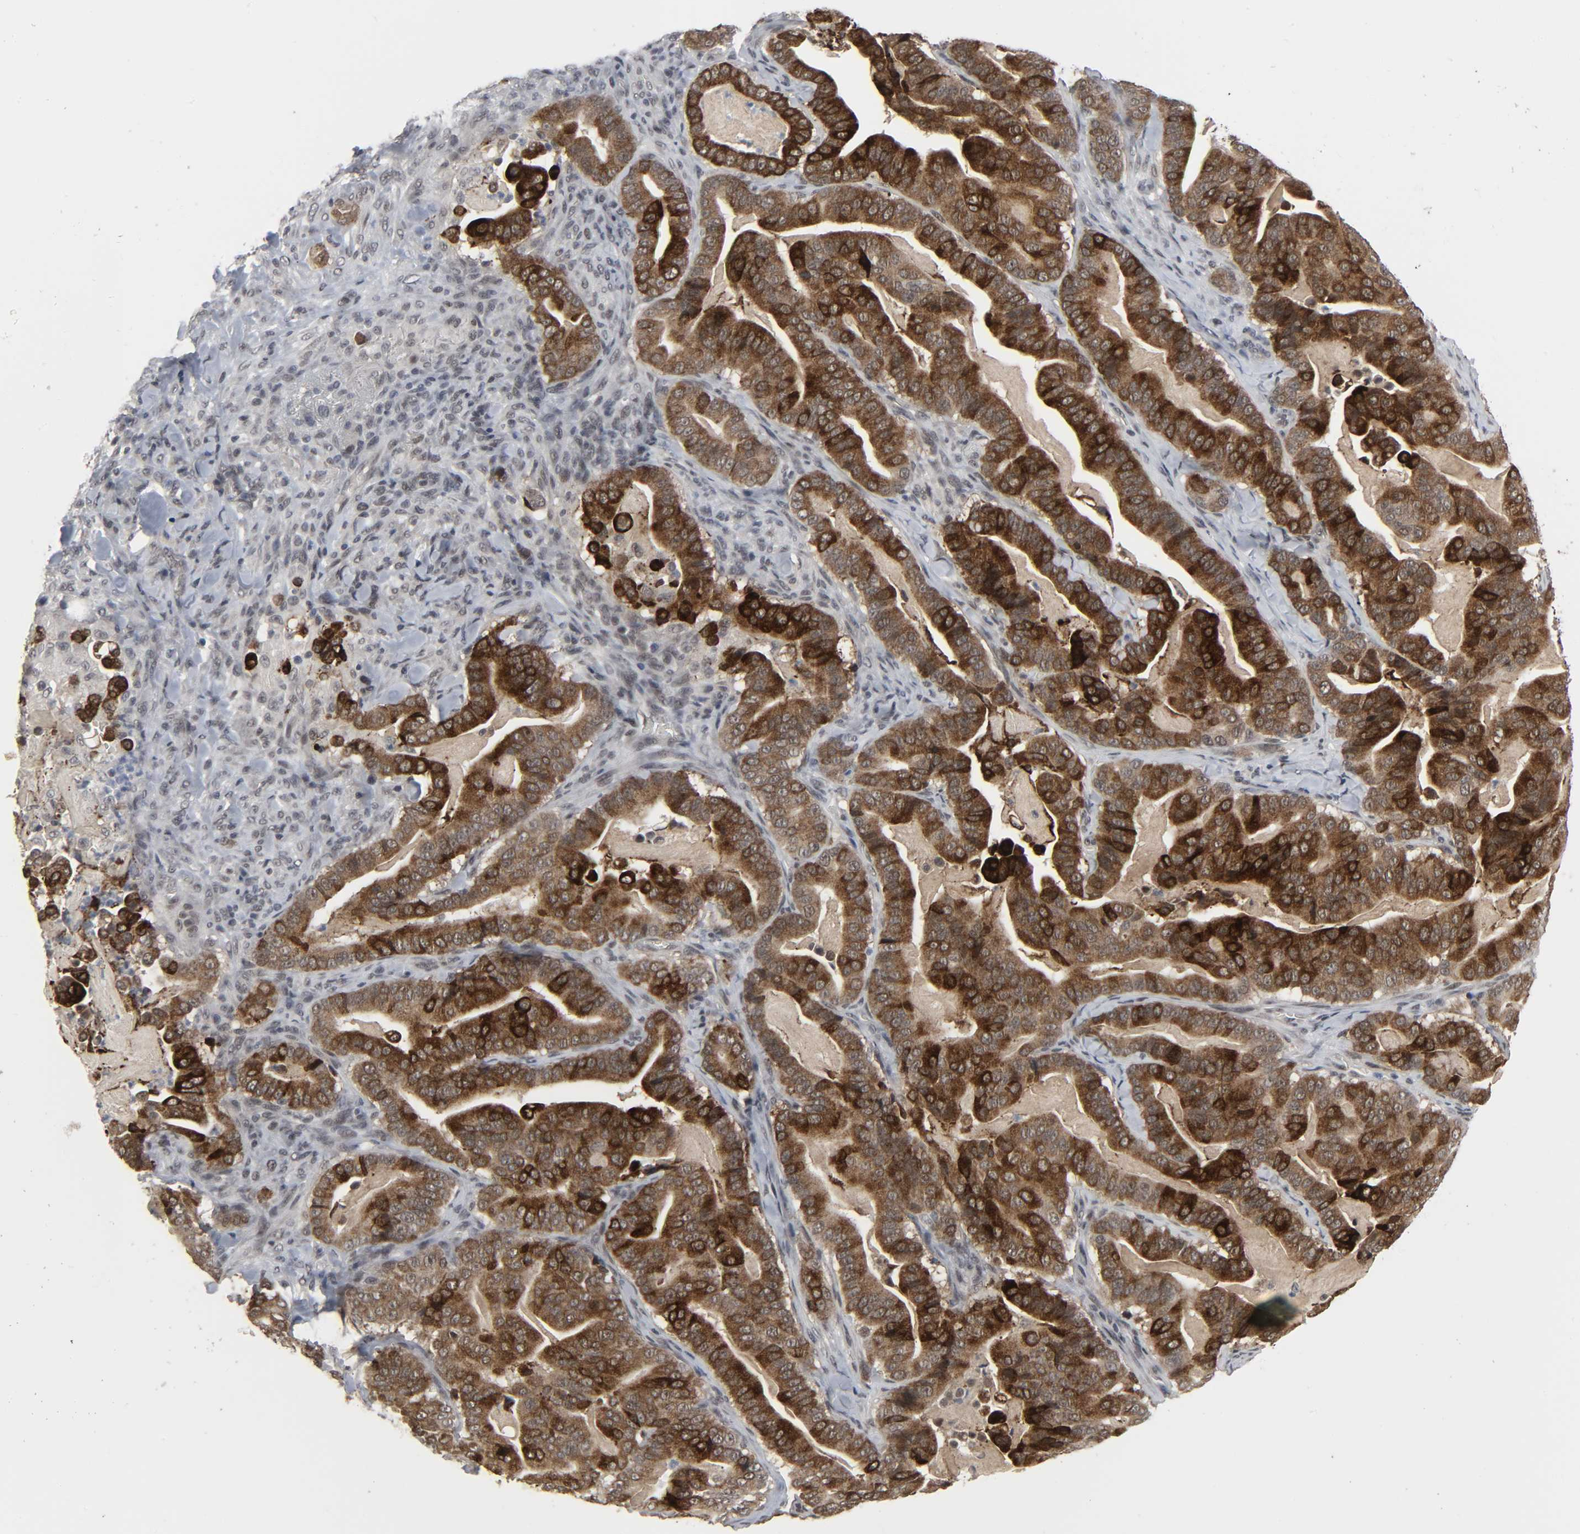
{"staining": {"intensity": "strong", "quantity": ">75%", "location": "cytoplasmic/membranous"}, "tissue": "pancreatic cancer", "cell_type": "Tumor cells", "image_type": "cancer", "snomed": [{"axis": "morphology", "description": "Adenocarcinoma, NOS"}, {"axis": "topography", "description": "Pancreas"}], "caption": "The histopathology image displays a brown stain indicating the presence of a protein in the cytoplasmic/membranous of tumor cells in adenocarcinoma (pancreatic).", "gene": "MUC1", "patient": {"sex": "male", "age": 63}}